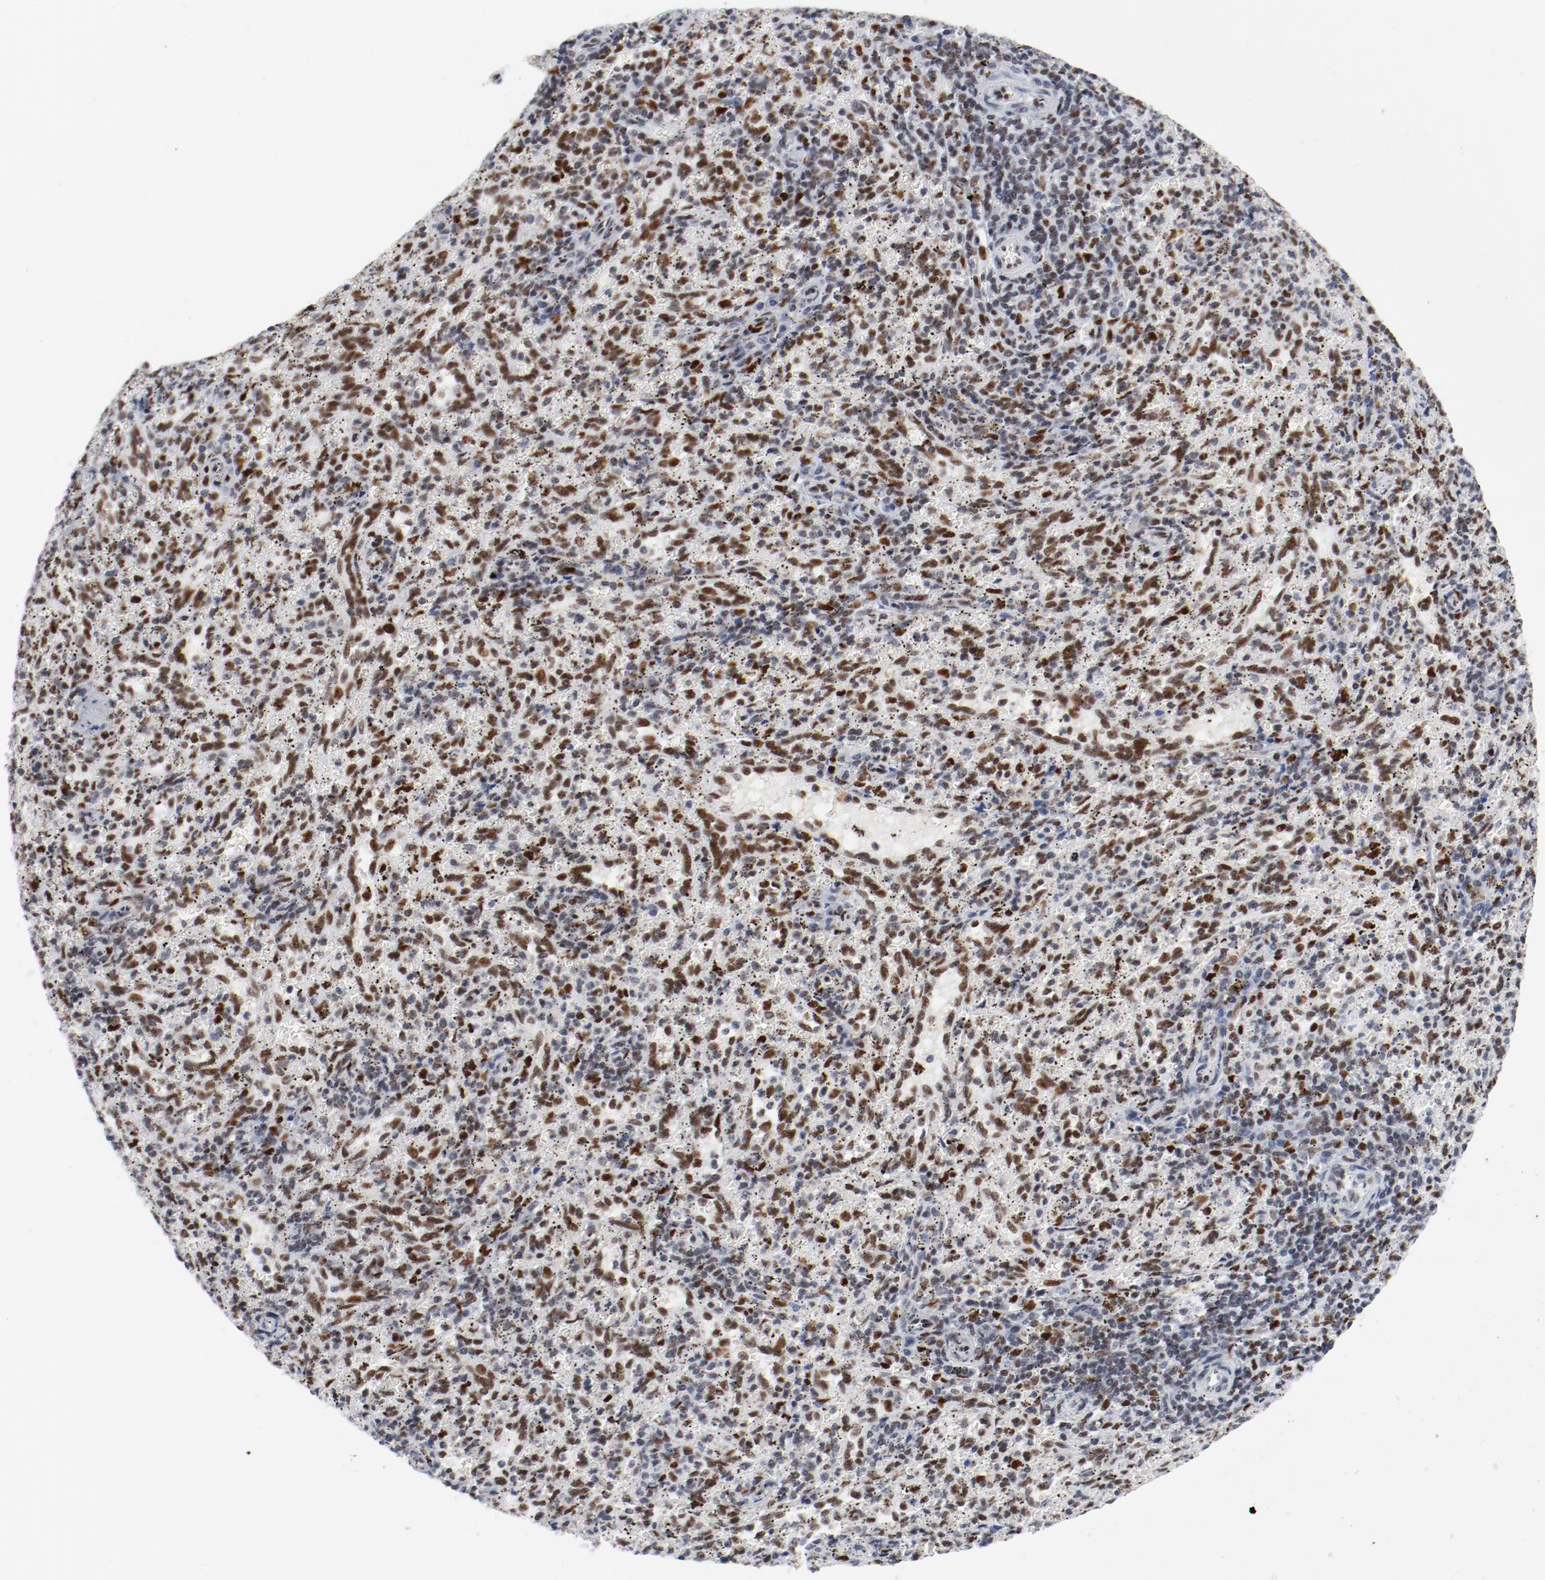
{"staining": {"intensity": "moderate", "quantity": "25%-75%", "location": "nuclear"}, "tissue": "spleen", "cell_type": "Cells in red pulp", "image_type": "normal", "snomed": [{"axis": "morphology", "description": "Normal tissue, NOS"}, {"axis": "topography", "description": "Spleen"}], "caption": "A micrograph of human spleen stained for a protein reveals moderate nuclear brown staining in cells in red pulp. (brown staining indicates protein expression, while blue staining denotes nuclei).", "gene": "POLD1", "patient": {"sex": "female", "age": 10}}